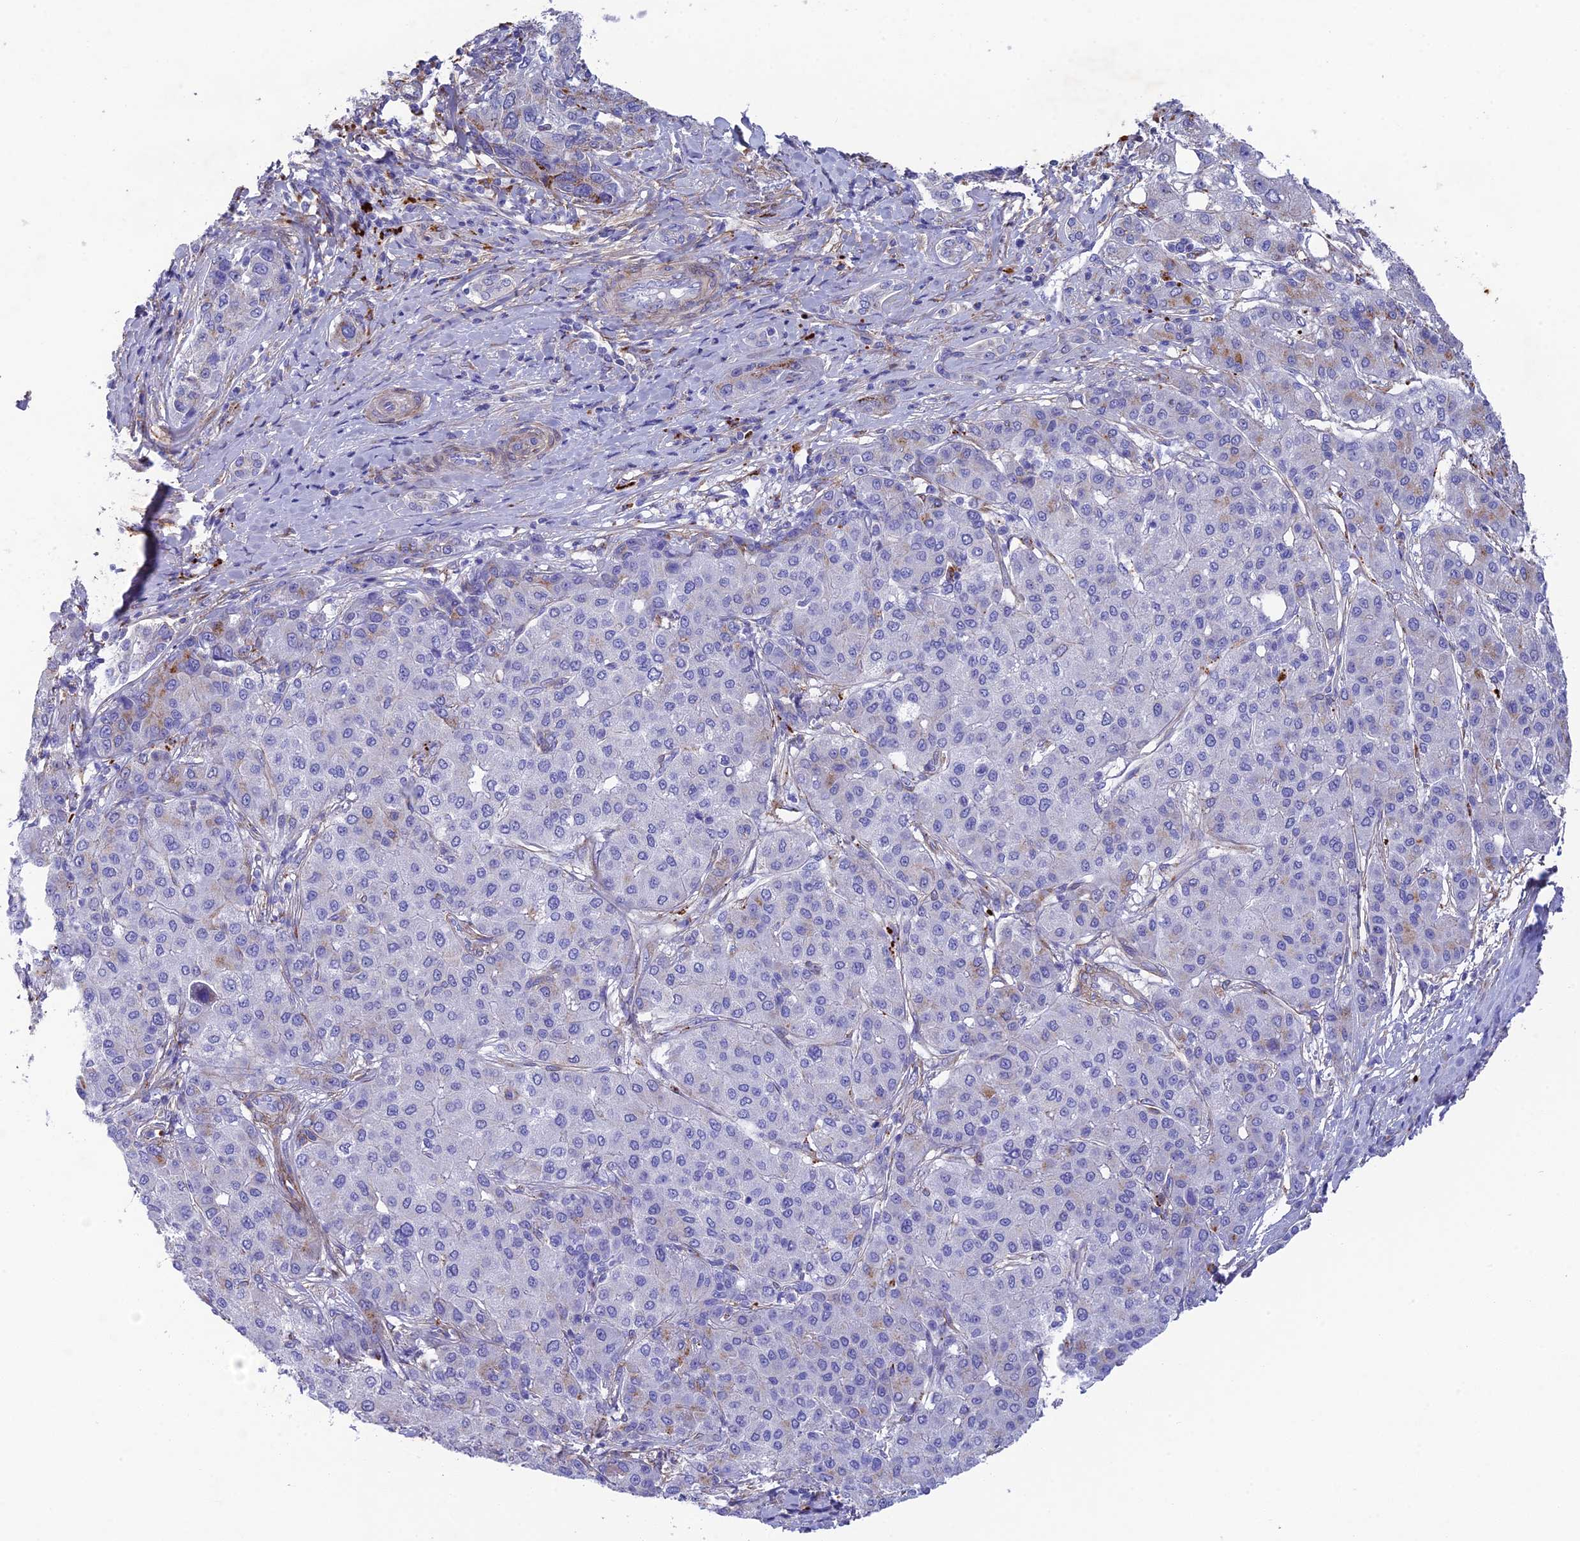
{"staining": {"intensity": "moderate", "quantity": "<25%", "location": "cytoplasmic/membranous"}, "tissue": "liver cancer", "cell_type": "Tumor cells", "image_type": "cancer", "snomed": [{"axis": "morphology", "description": "Carcinoma, Hepatocellular, NOS"}, {"axis": "topography", "description": "Liver"}], "caption": "Moderate cytoplasmic/membranous protein positivity is present in about <25% of tumor cells in liver hepatocellular carcinoma.", "gene": "TNS1", "patient": {"sex": "male", "age": 65}}